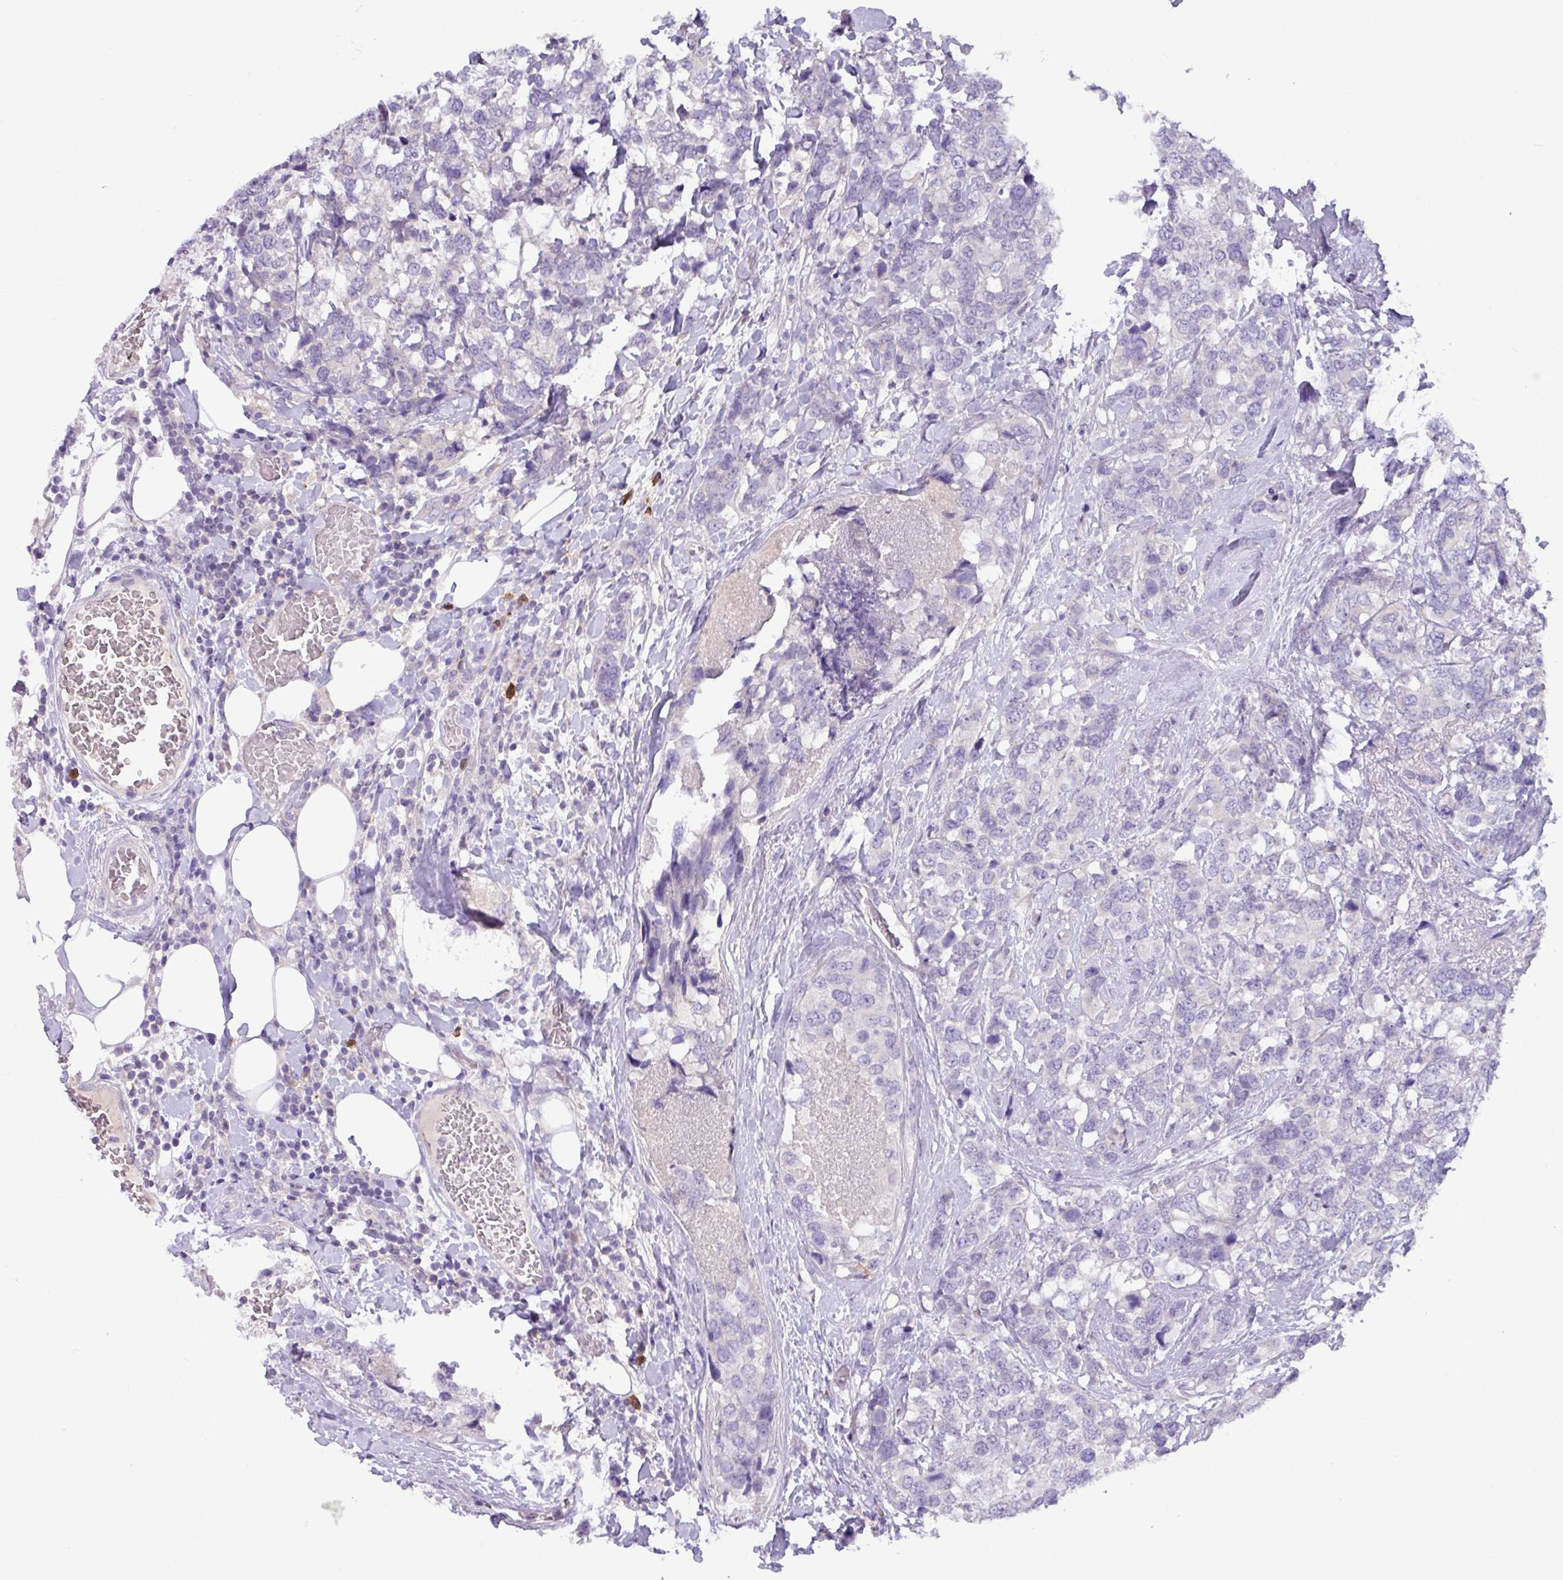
{"staining": {"intensity": "negative", "quantity": "none", "location": "none"}, "tissue": "breast cancer", "cell_type": "Tumor cells", "image_type": "cancer", "snomed": [{"axis": "morphology", "description": "Lobular carcinoma"}, {"axis": "topography", "description": "Breast"}], "caption": "Protein analysis of lobular carcinoma (breast) exhibits no significant staining in tumor cells.", "gene": "ZNF524", "patient": {"sex": "female", "age": 59}}